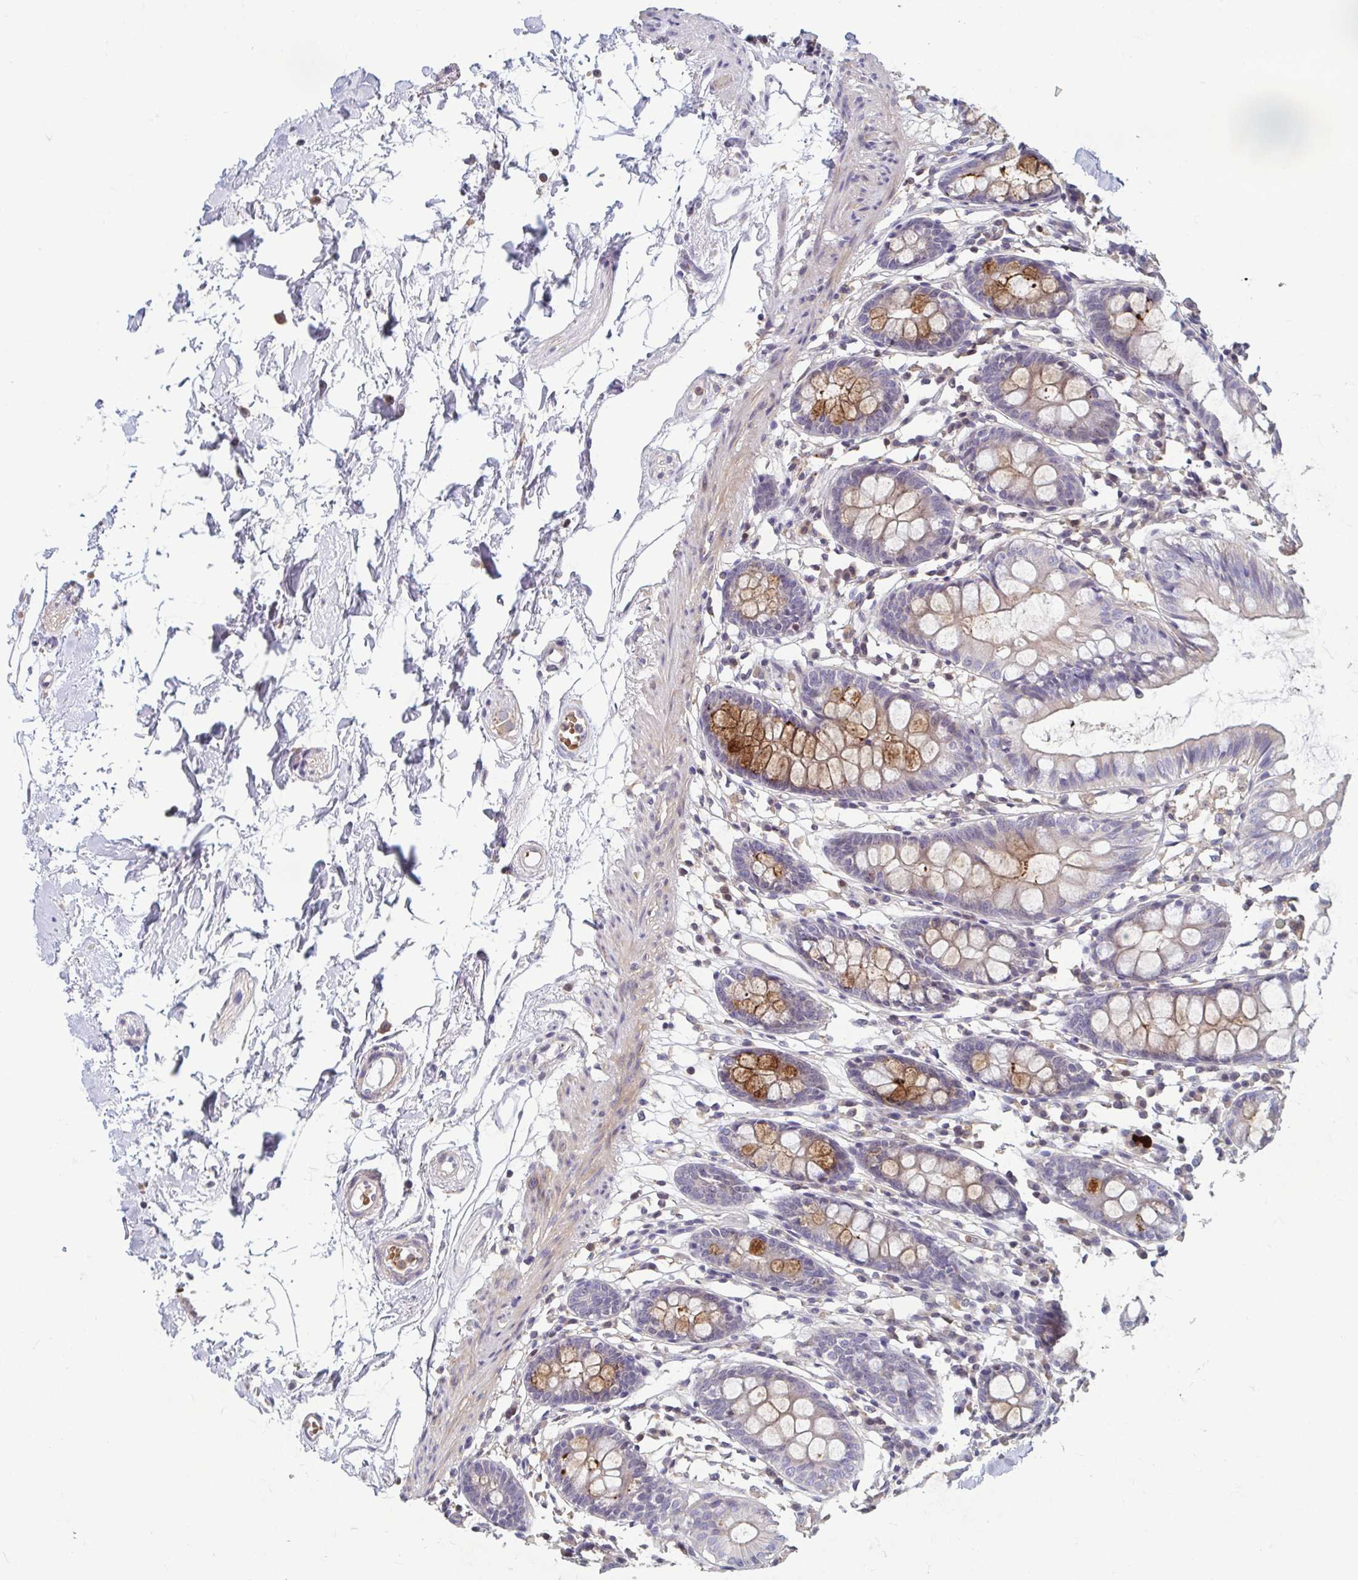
{"staining": {"intensity": "negative", "quantity": "none", "location": "none"}, "tissue": "colon", "cell_type": "Endothelial cells", "image_type": "normal", "snomed": [{"axis": "morphology", "description": "Normal tissue, NOS"}, {"axis": "topography", "description": "Colon"}], "caption": "Immunohistochemical staining of unremarkable human colon demonstrates no significant staining in endothelial cells. The staining was performed using DAB (3,3'-diaminobenzidine) to visualize the protein expression in brown, while the nuclei were stained in blue with hematoxylin (Magnification: 20x).", "gene": "LRRC38", "patient": {"sex": "female", "age": 84}}